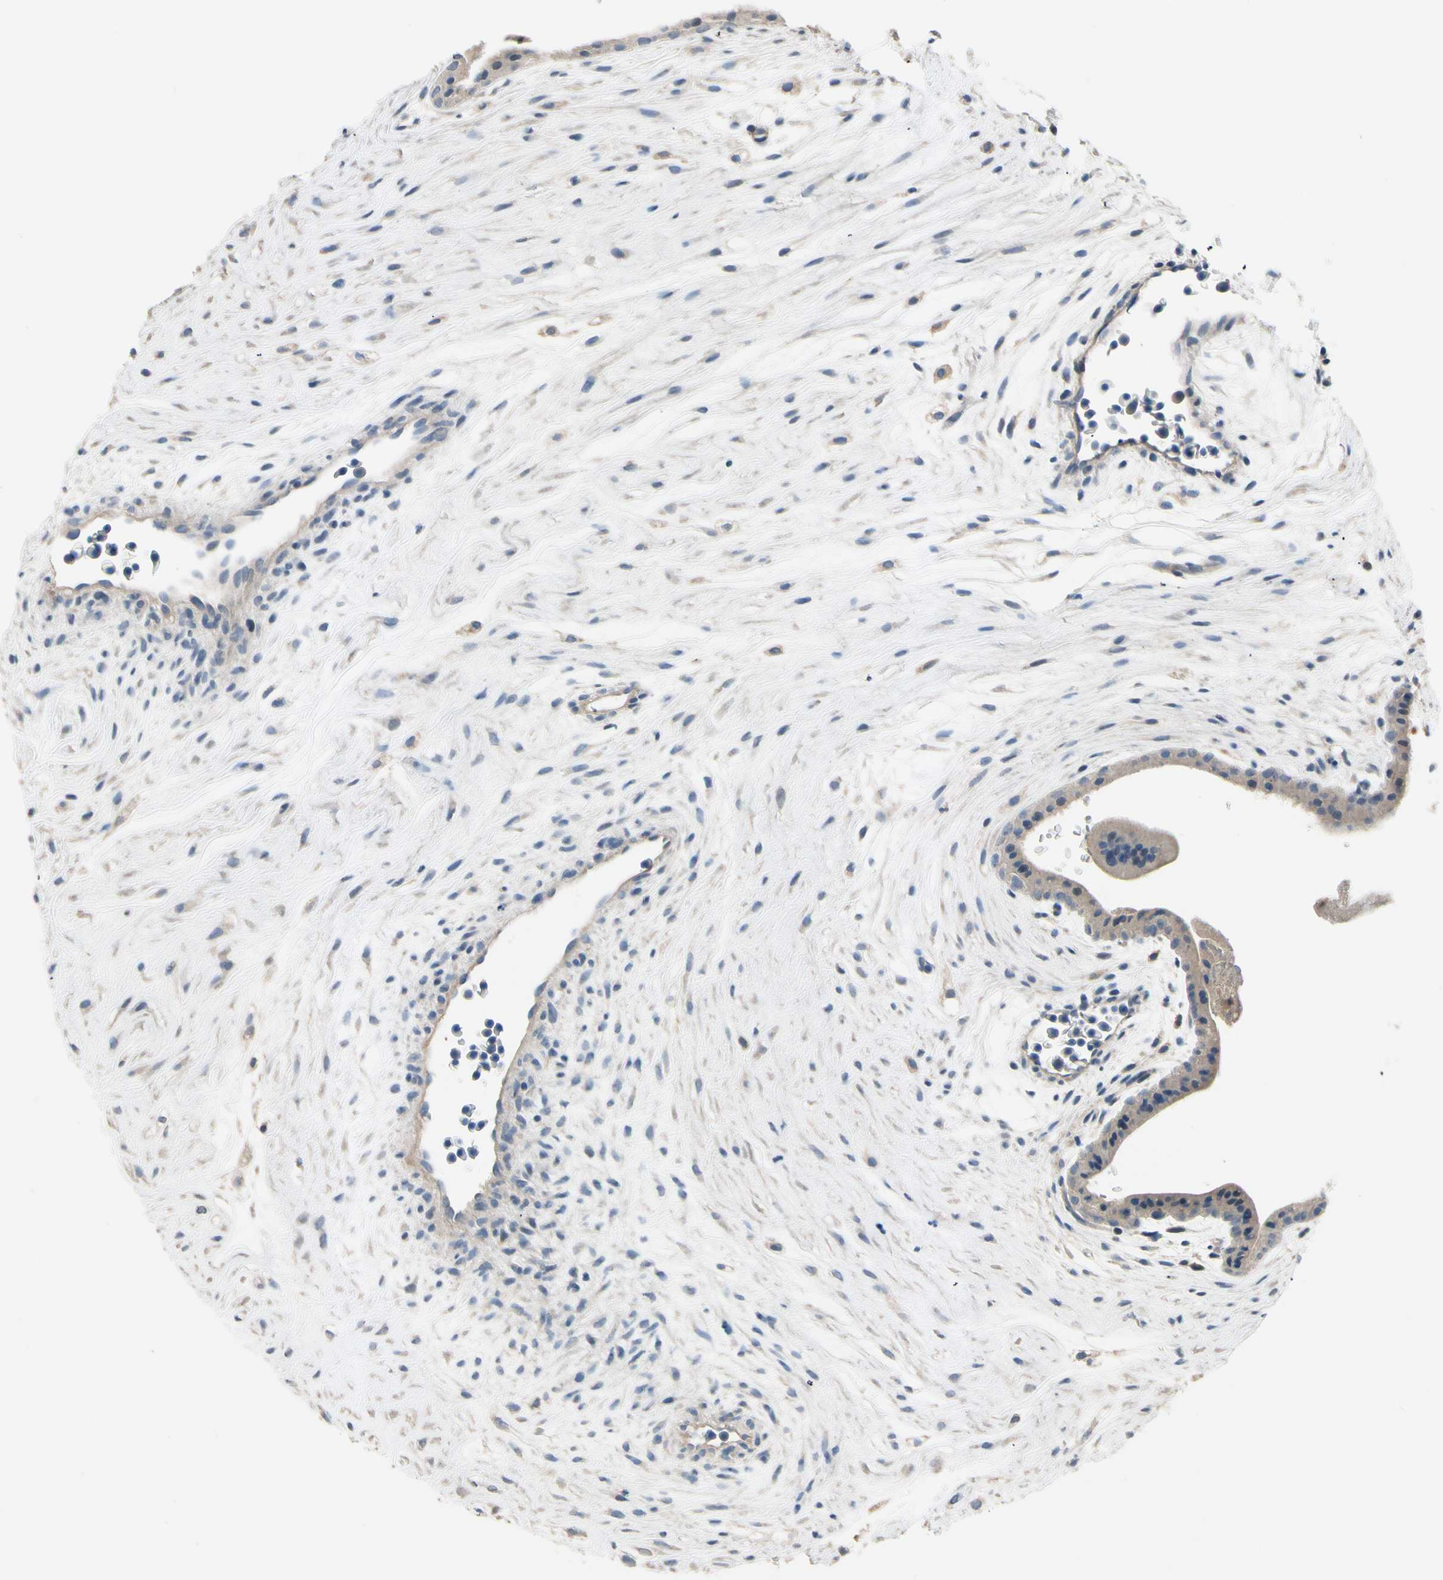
{"staining": {"intensity": "negative", "quantity": "none", "location": "none"}, "tissue": "placenta", "cell_type": "Decidual cells", "image_type": "normal", "snomed": [{"axis": "morphology", "description": "Normal tissue, NOS"}, {"axis": "topography", "description": "Placenta"}], "caption": "Immunohistochemical staining of unremarkable human placenta shows no significant positivity in decidual cells. (DAB (3,3'-diaminobenzidine) IHC visualized using brightfield microscopy, high magnification).", "gene": "SIGLEC5", "patient": {"sex": "female", "age": 35}}